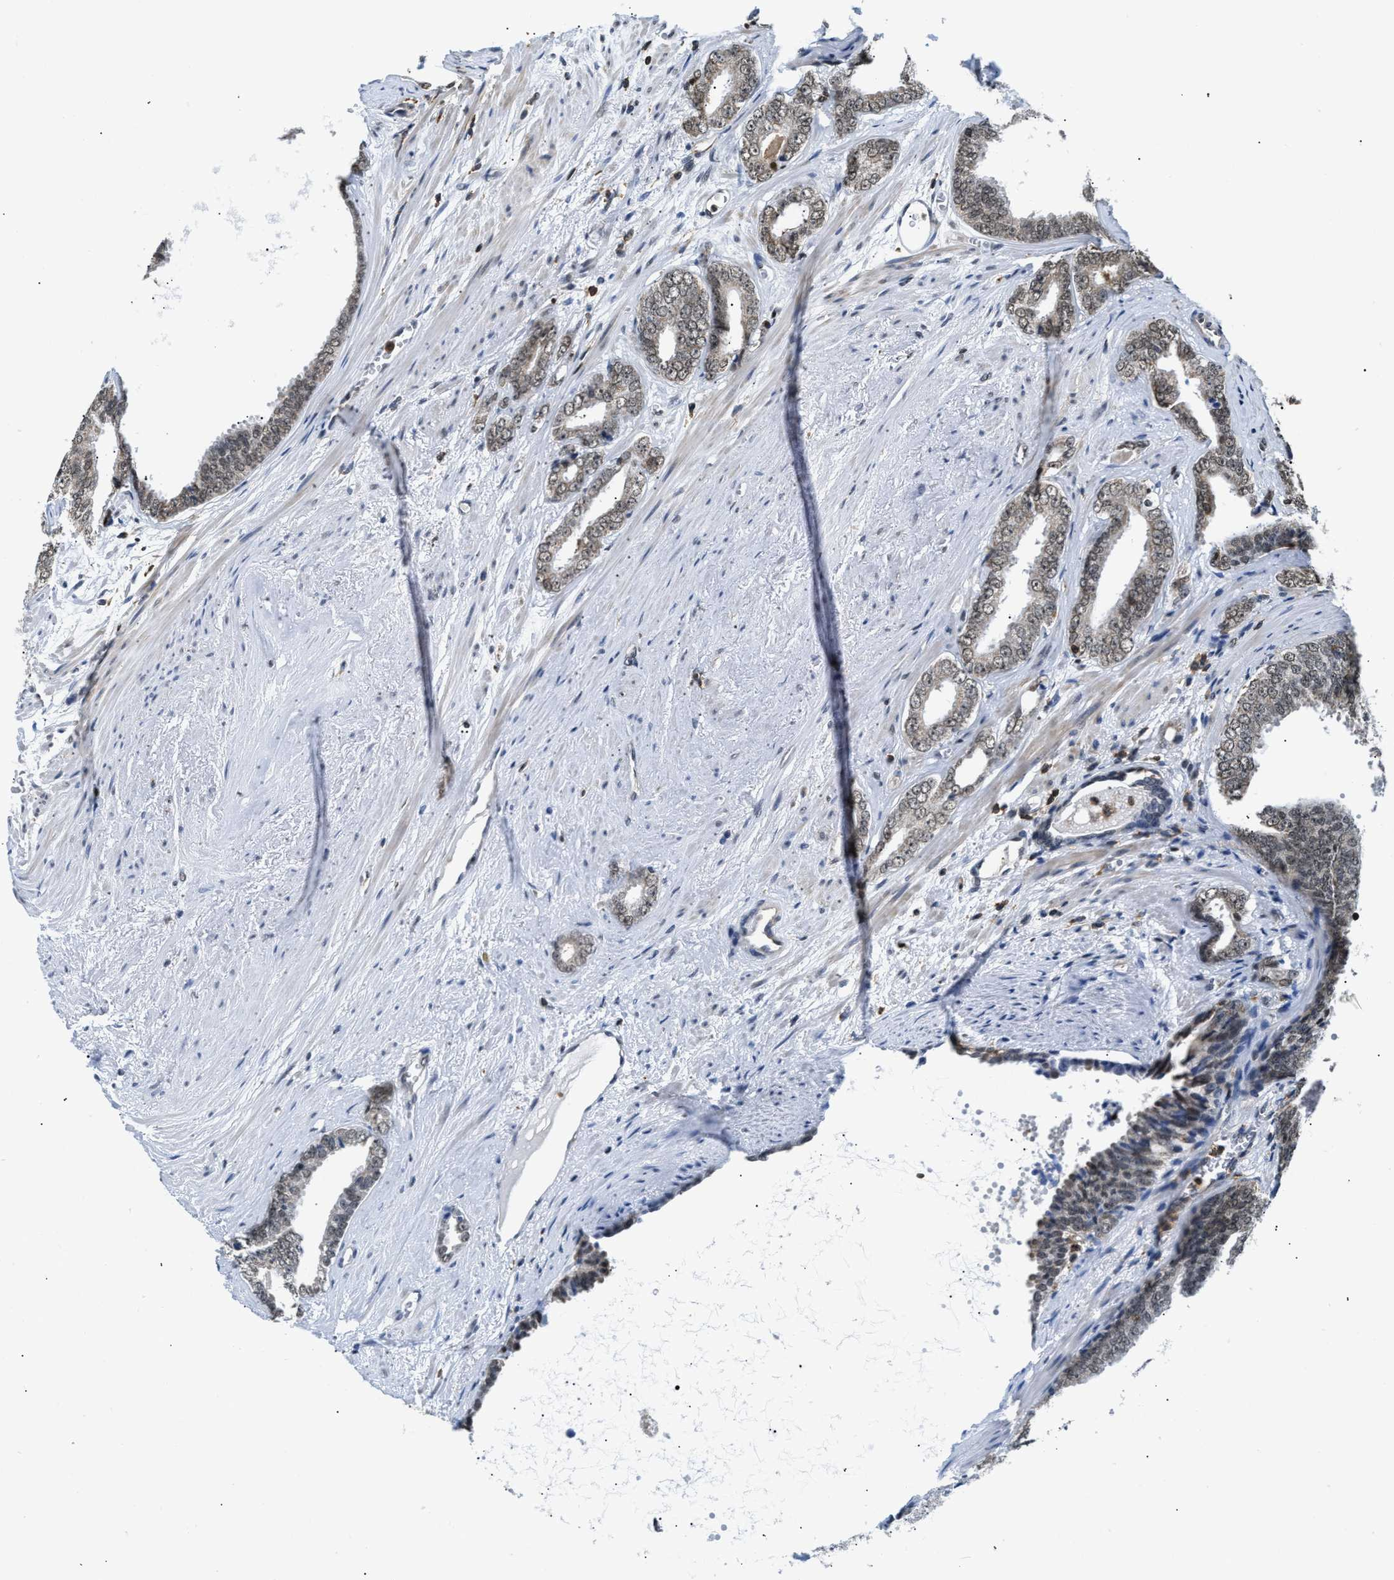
{"staining": {"intensity": "weak", "quantity": "<25%", "location": "nuclear"}, "tissue": "prostate cancer", "cell_type": "Tumor cells", "image_type": "cancer", "snomed": [{"axis": "morphology", "description": "Adenocarcinoma, Medium grade"}, {"axis": "topography", "description": "Prostate"}], "caption": "Immunohistochemistry (IHC) of human prostate cancer exhibits no positivity in tumor cells.", "gene": "STK10", "patient": {"sex": "male", "age": 79}}